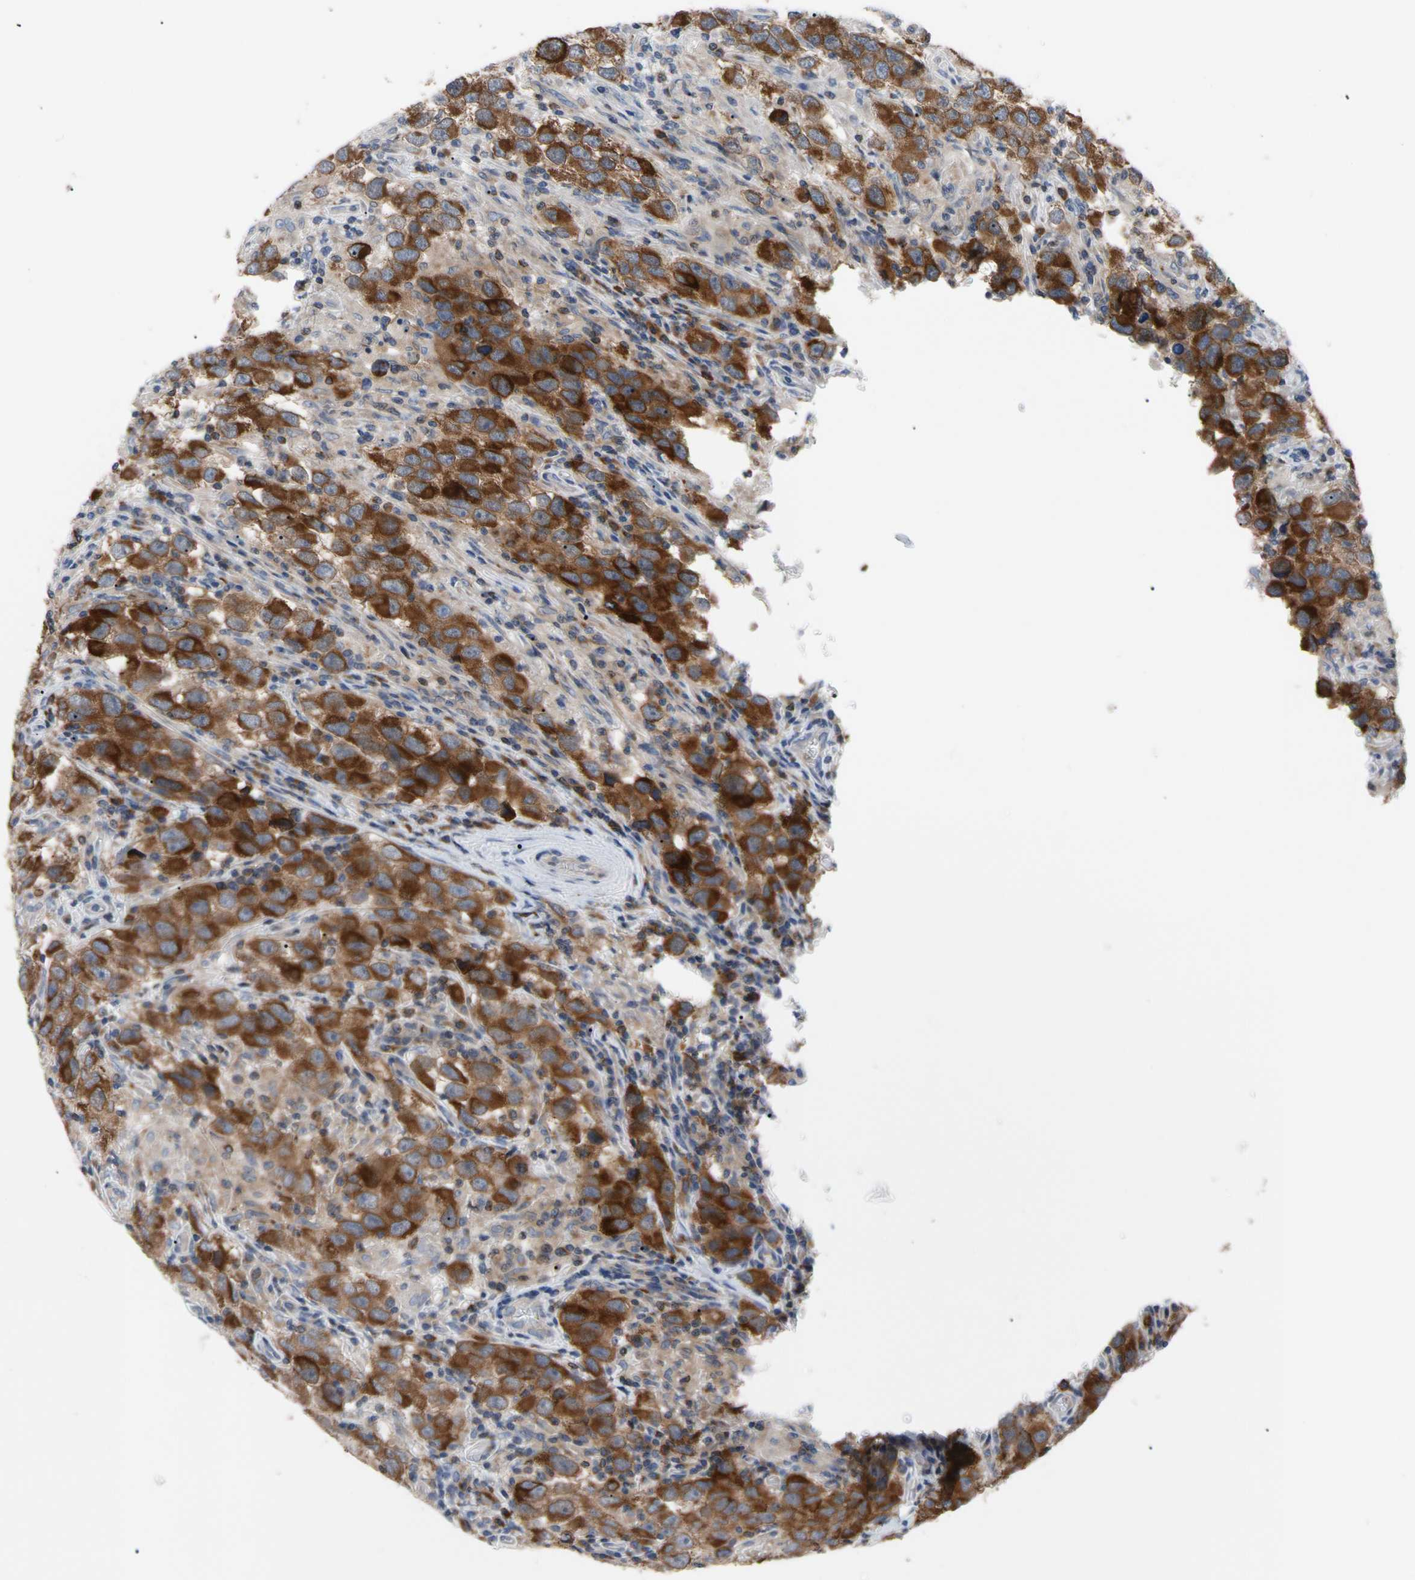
{"staining": {"intensity": "strong", "quantity": ">75%", "location": "cytoplasmic/membranous"}, "tissue": "testis cancer", "cell_type": "Tumor cells", "image_type": "cancer", "snomed": [{"axis": "morphology", "description": "Carcinoma, Embryonal, NOS"}, {"axis": "topography", "description": "Testis"}], "caption": "This photomicrograph exhibits immunohistochemistry staining of human testis cancer (embryonal carcinoma), with high strong cytoplasmic/membranous positivity in about >75% of tumor cells.", "gene": "MCL1", "patient": {"sex": "male", "age": 21}}